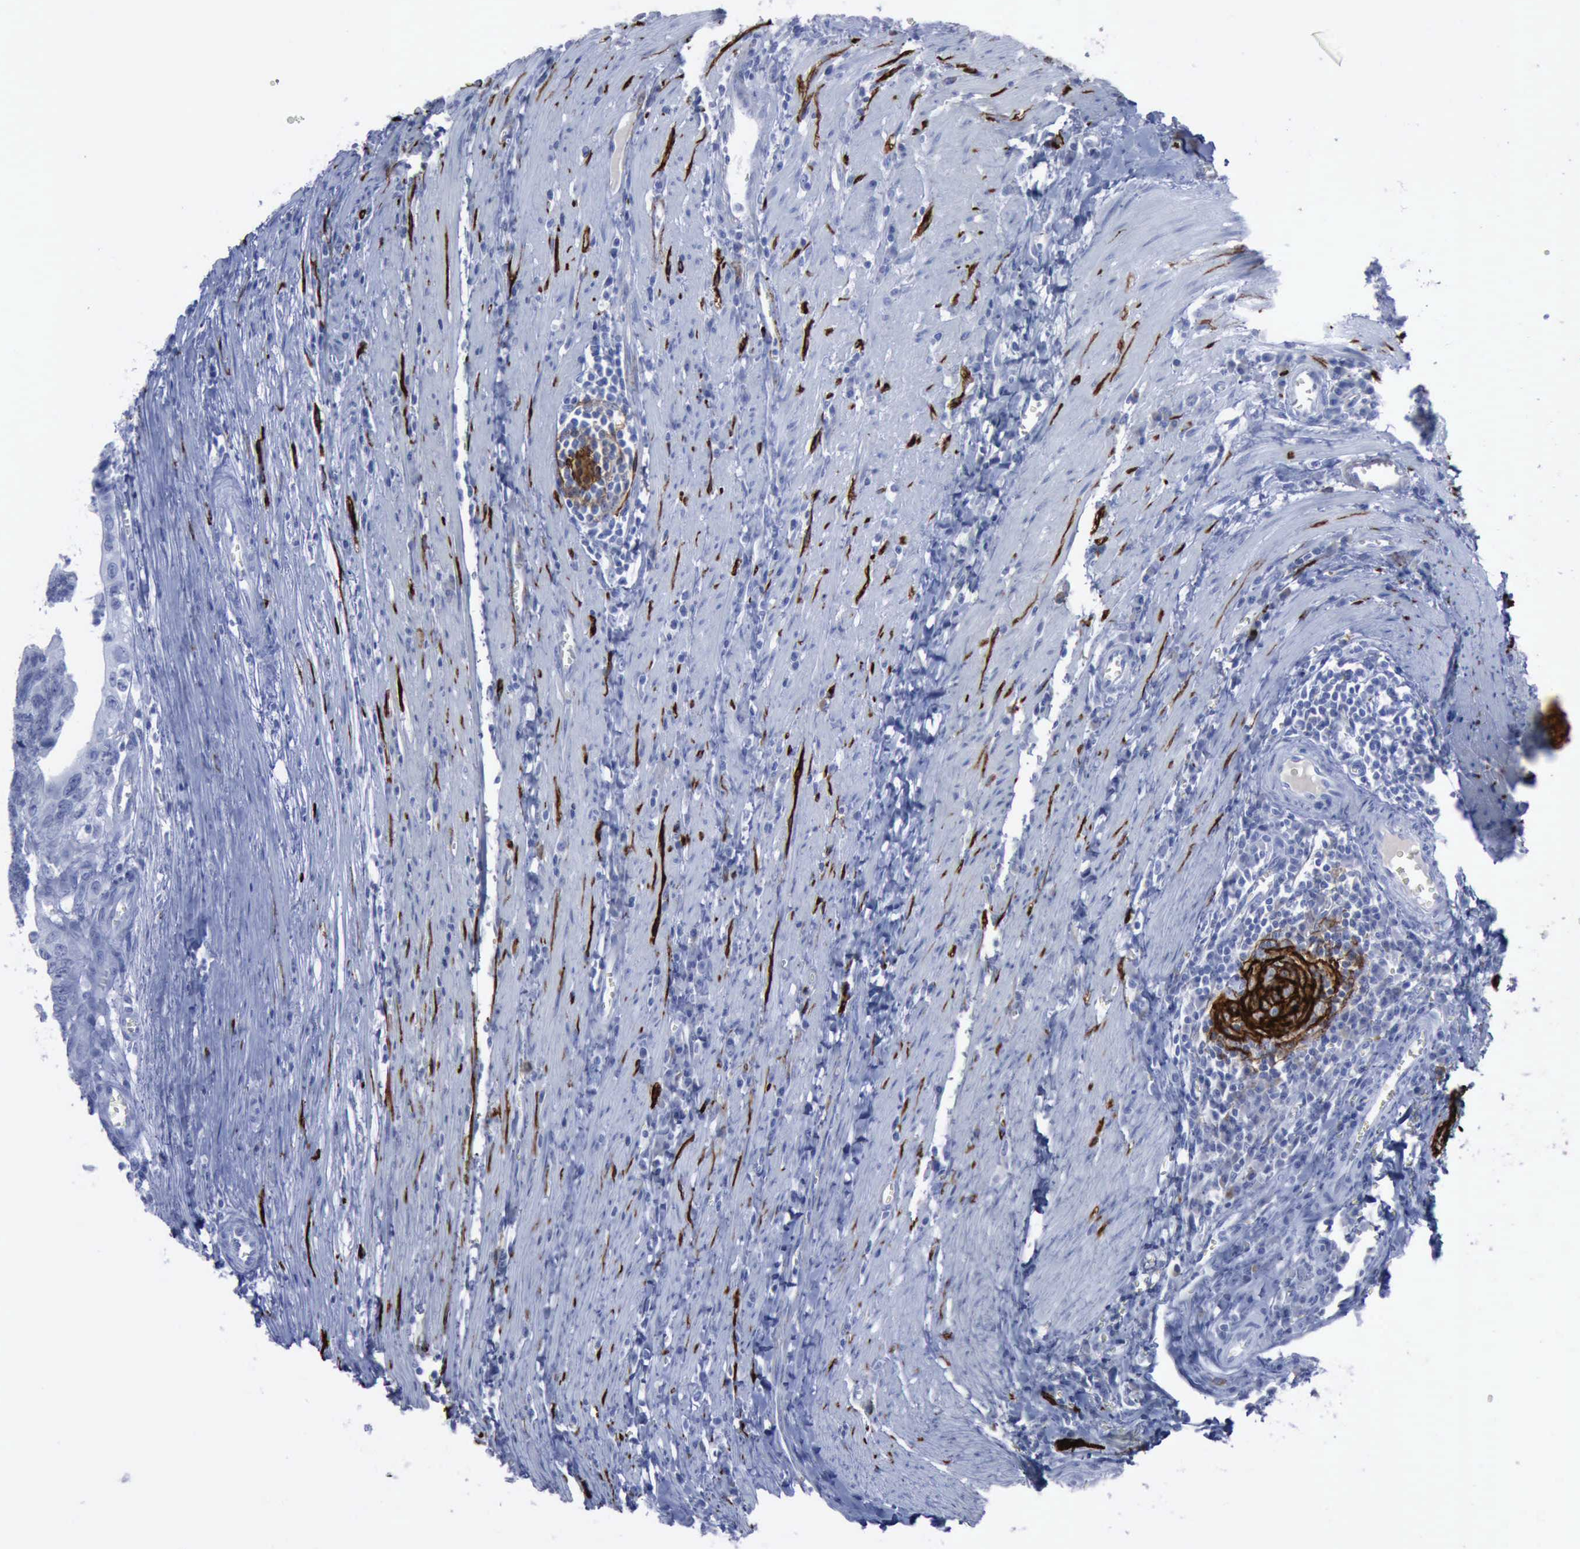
{"staining": {"intensity": "negative", "quantity": "none", "location": "none"}, "tissue": "colorectal cancer", "cell_type": "Tumor cells", "image_type": "cancer", "snomed": [{"axis": "morphology", "description": "Adenocarcinoma, NOS"}, {"axis": "topography", "description": "Colon"}], "caption": "Histopathology image shows no significant protein positivity in tumor cells of colorectal cancer (adenocarcinoma).", "gene": "NGFR", "patient": {"sex": "male", "age": 72}}